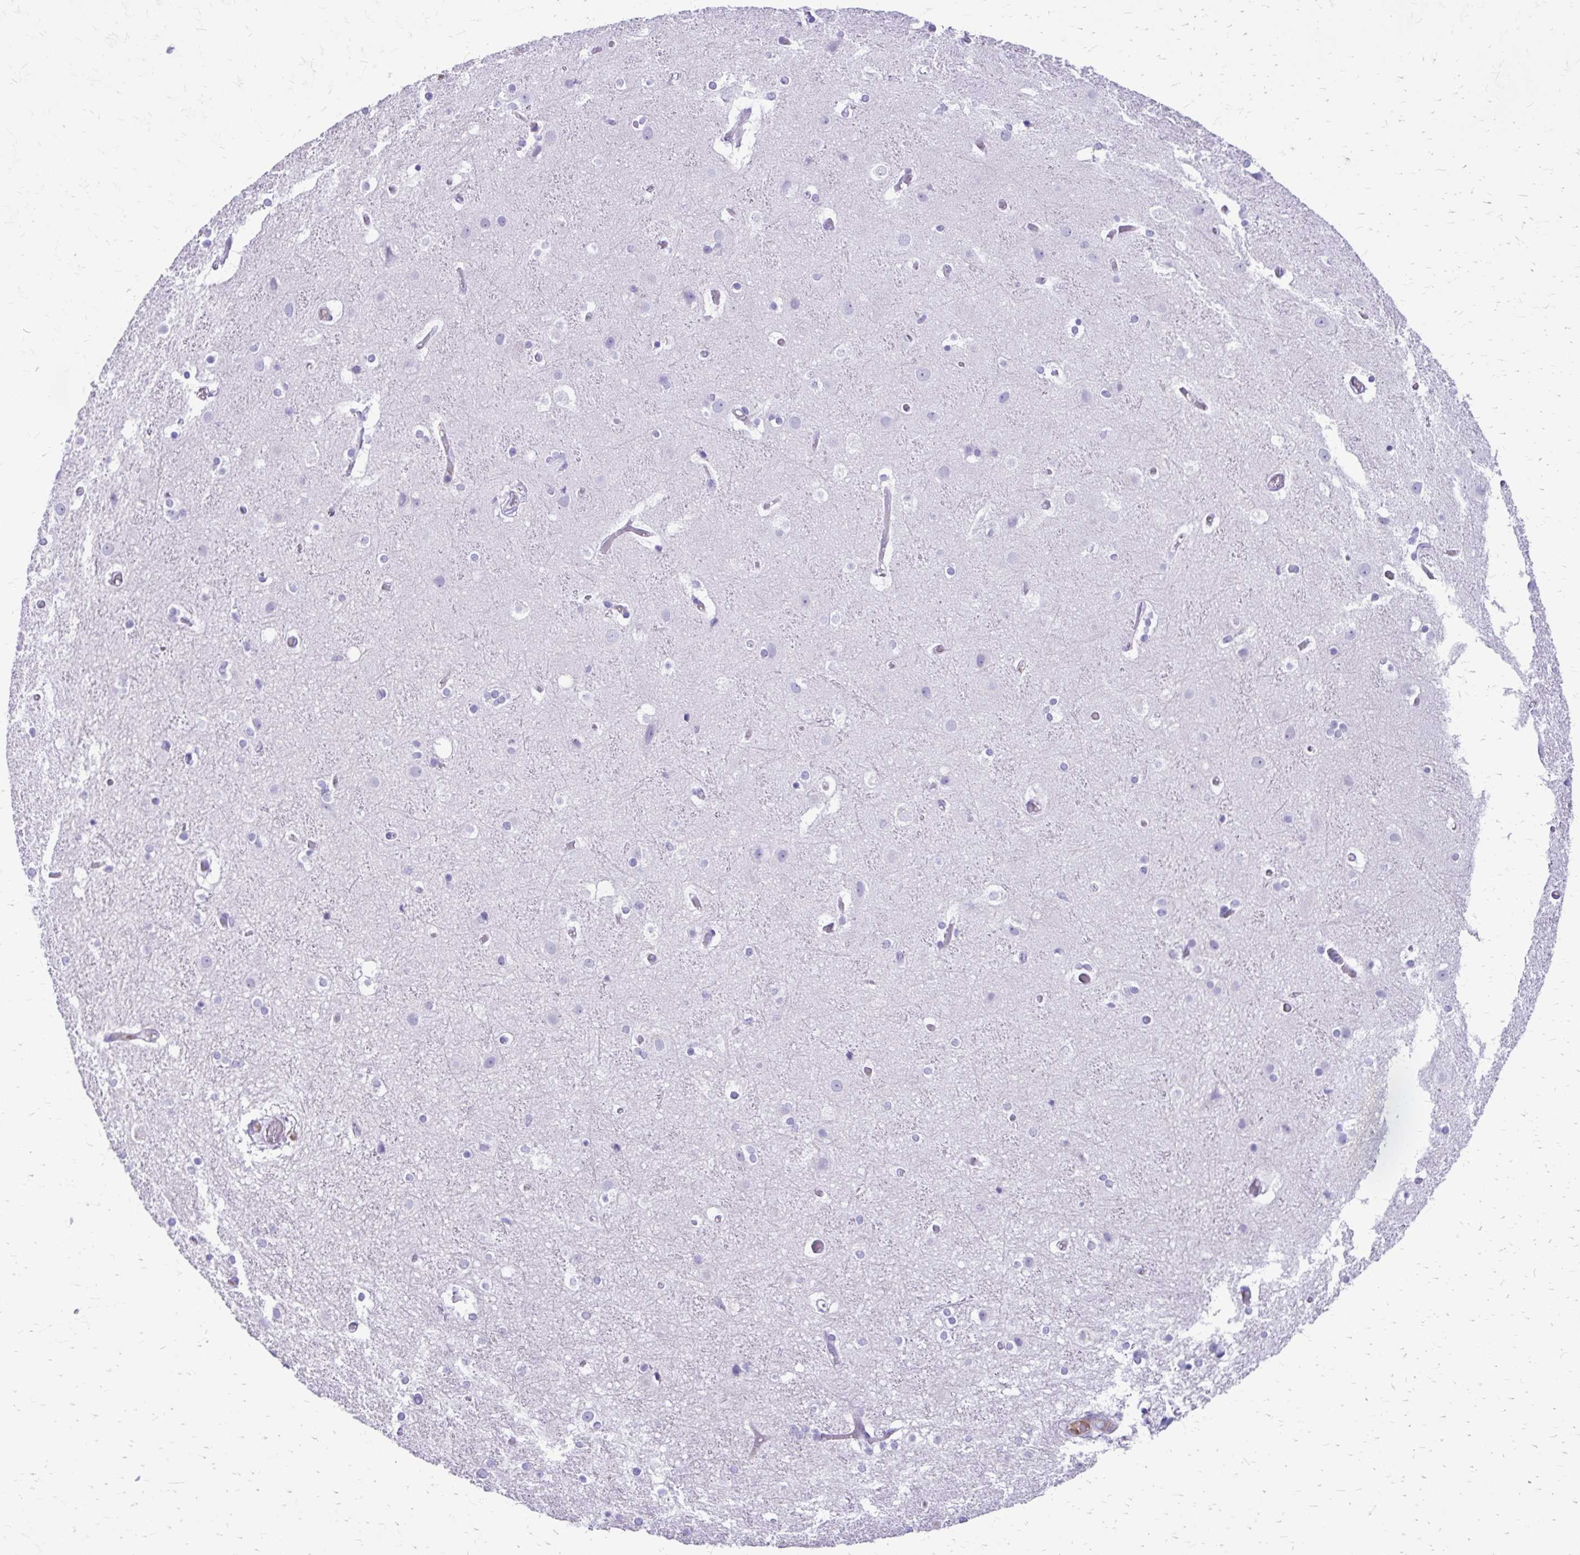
{"staining": {"intensity": "negative", "quantity": "none", "location": "none"}, "tissue": "cerebral cortex", "cell_type": "Endothelial cells", "image_type": "normal", "snomed": [{"axis": "morphology", "description": "Normal tissue, NOS"}, {"axis": "topography", "description": "Cerebral cortex"}], "caption": "Endothelial cells show no significant staining in unremarkable cerebral cortex. (DAB (3,3'-diaminobenzidine) immunohistochemistry (IHC) with hematoxylin counter stain).", "gene": "SATL1", "patient": {"sex": "female", "age": 52}}